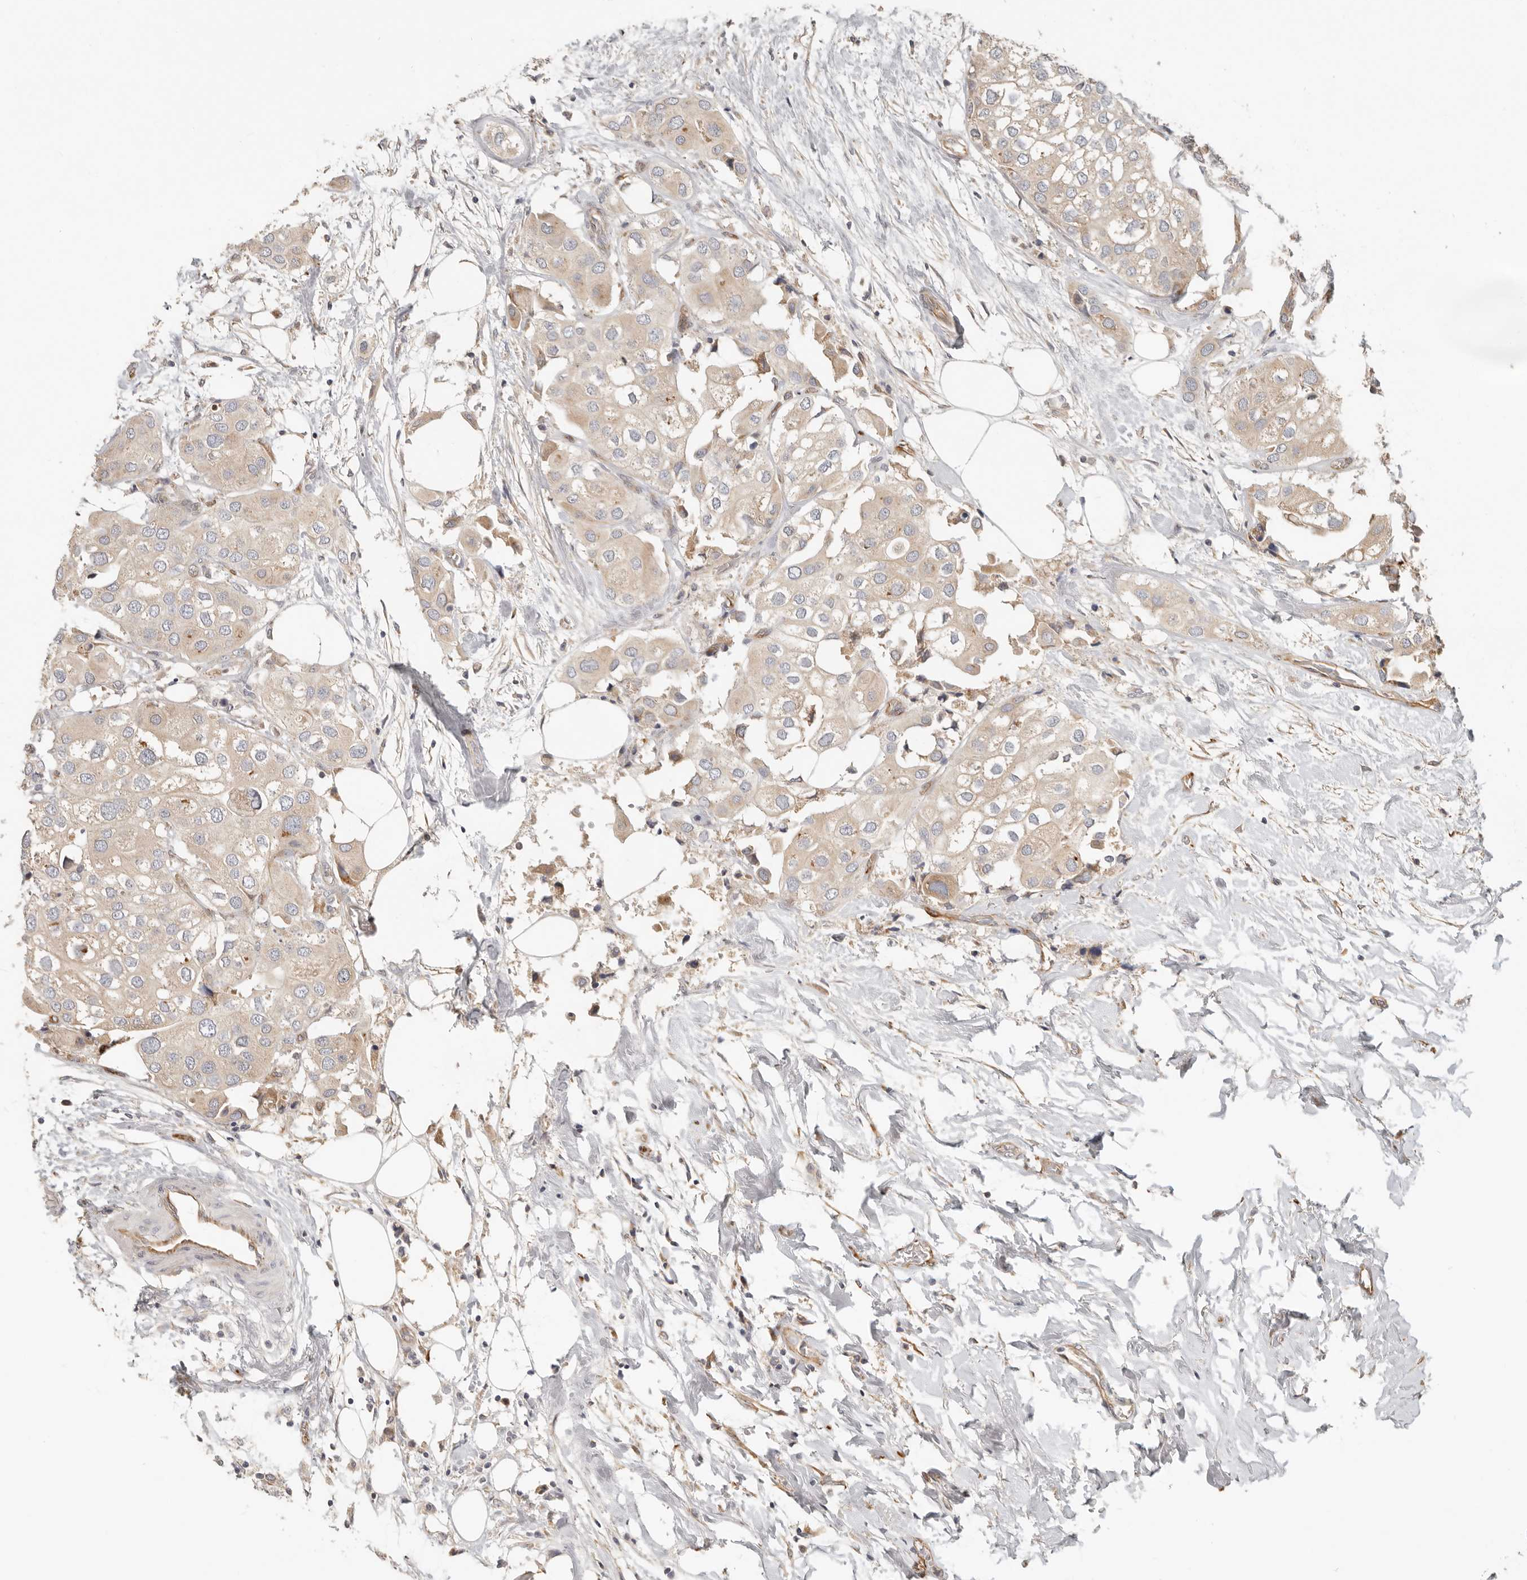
{"staining": {"intensity": "weak", "quantity": ">75%", "location": "cytoplasmic/membranous"}, "tissue": "urothelial cancer", "cell_type": "Tumor cells", "image_type": "cancer", "snomed": [{"axis": "morphology", "description": "Urothelial carcinoma, High grade"}, {"axis": "topography", "description": "Urinary bladder"}], "caption": "A histopathology image of human urothelial carcinoma (high-grade) stained for a protein exhibits weak cytoplasmic/membranous brown staining in tumor cells.", "gene": "SPRING1", "patient": {"sex": "male", "age": 64}}